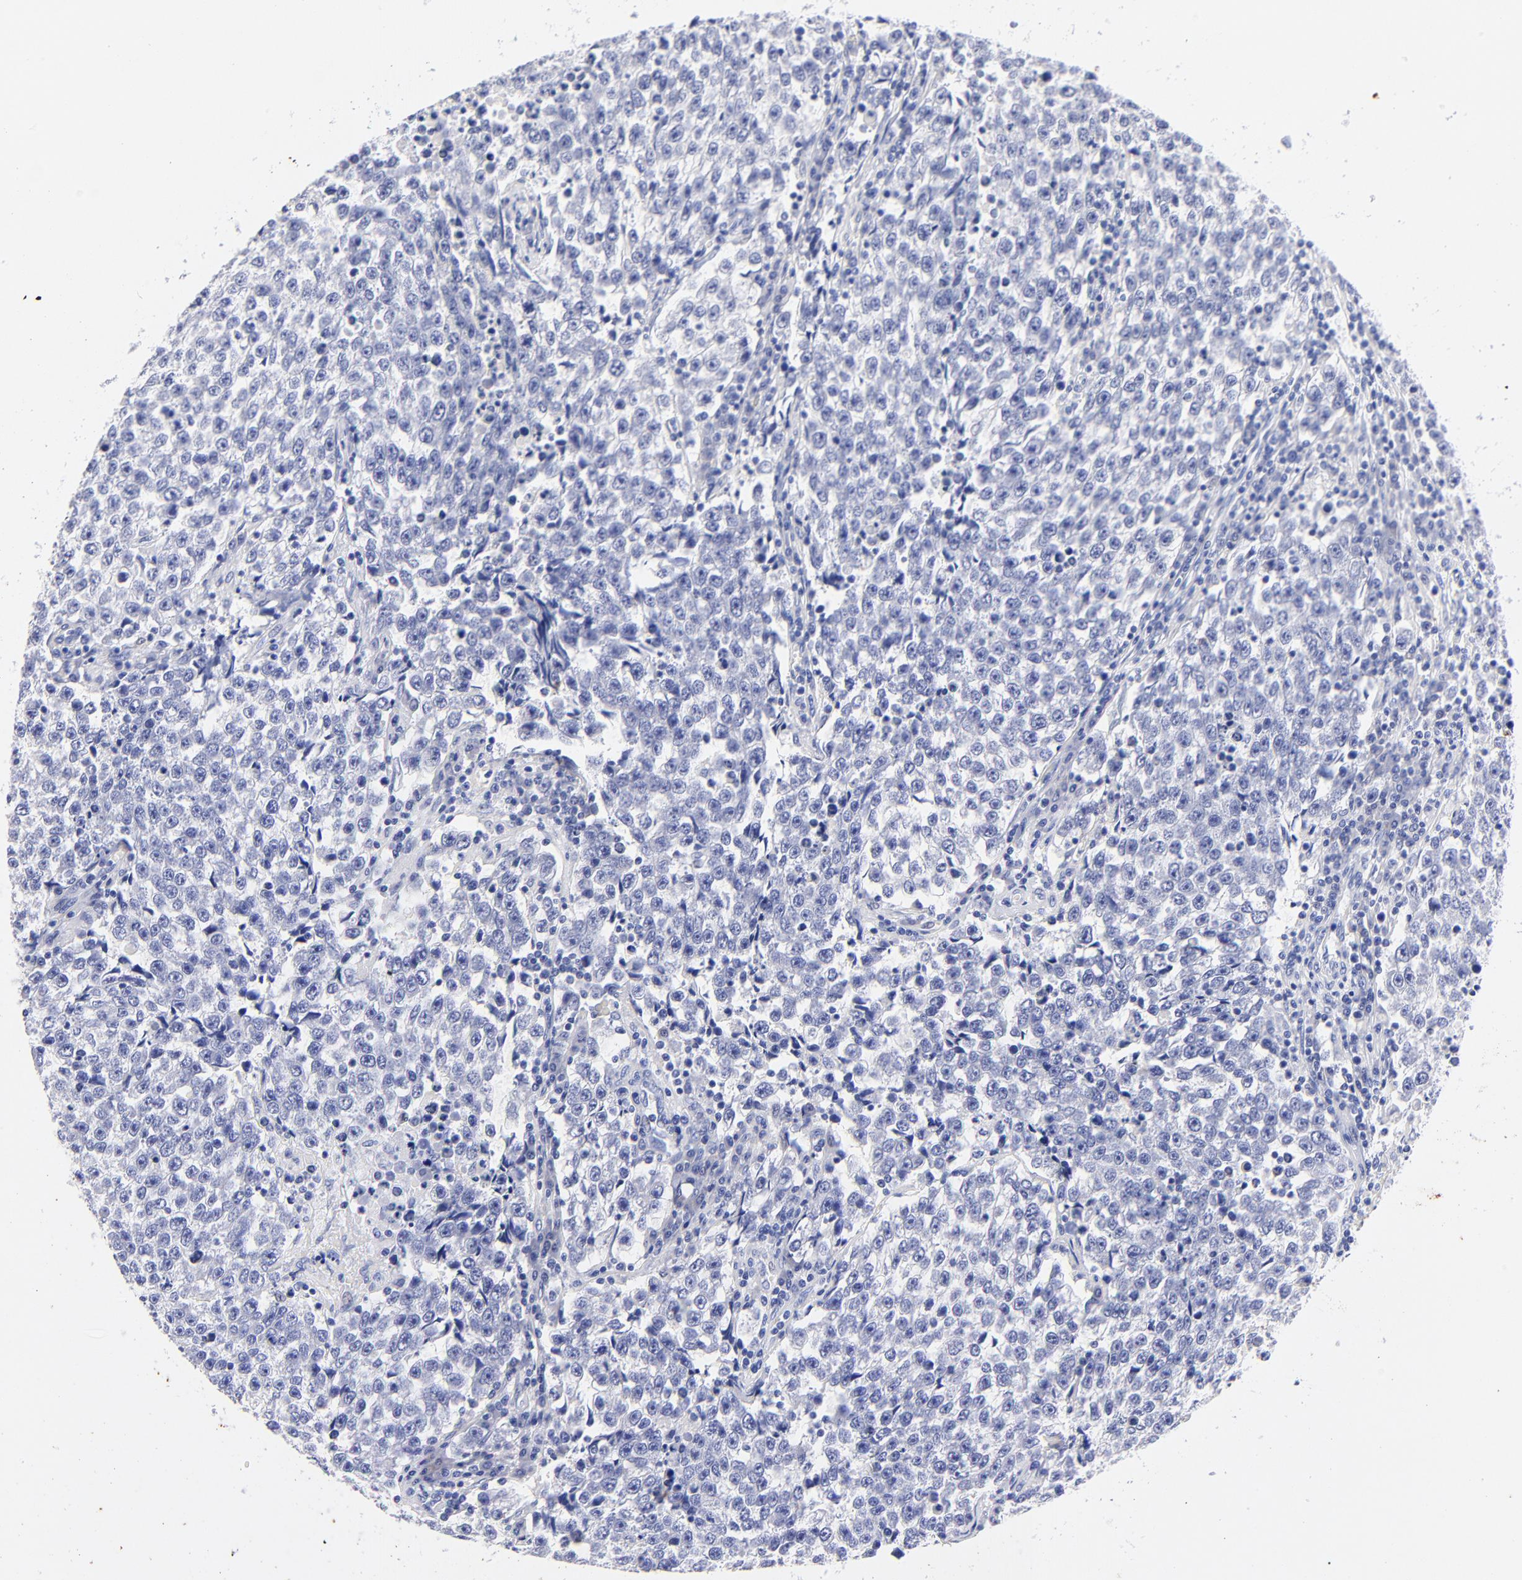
{"staining": {"intensity": "negative", "quantity": "none", "location": "none"}, "tissue": "testis cancer", "cell_type": "Tumor cells", "image_type": "cancer", "snomed": [{"axis": "morphology", "description": "Seminoma, NOS"}, {"axis": "topography", "description": "Testis"}], "caption": "DAB immunohistochemical staining of testis cancer (seminoma) displays no significant expression in tumor cells.", "gene": "HORMAD2", "patient": {"sex": "male", "age": 36}}